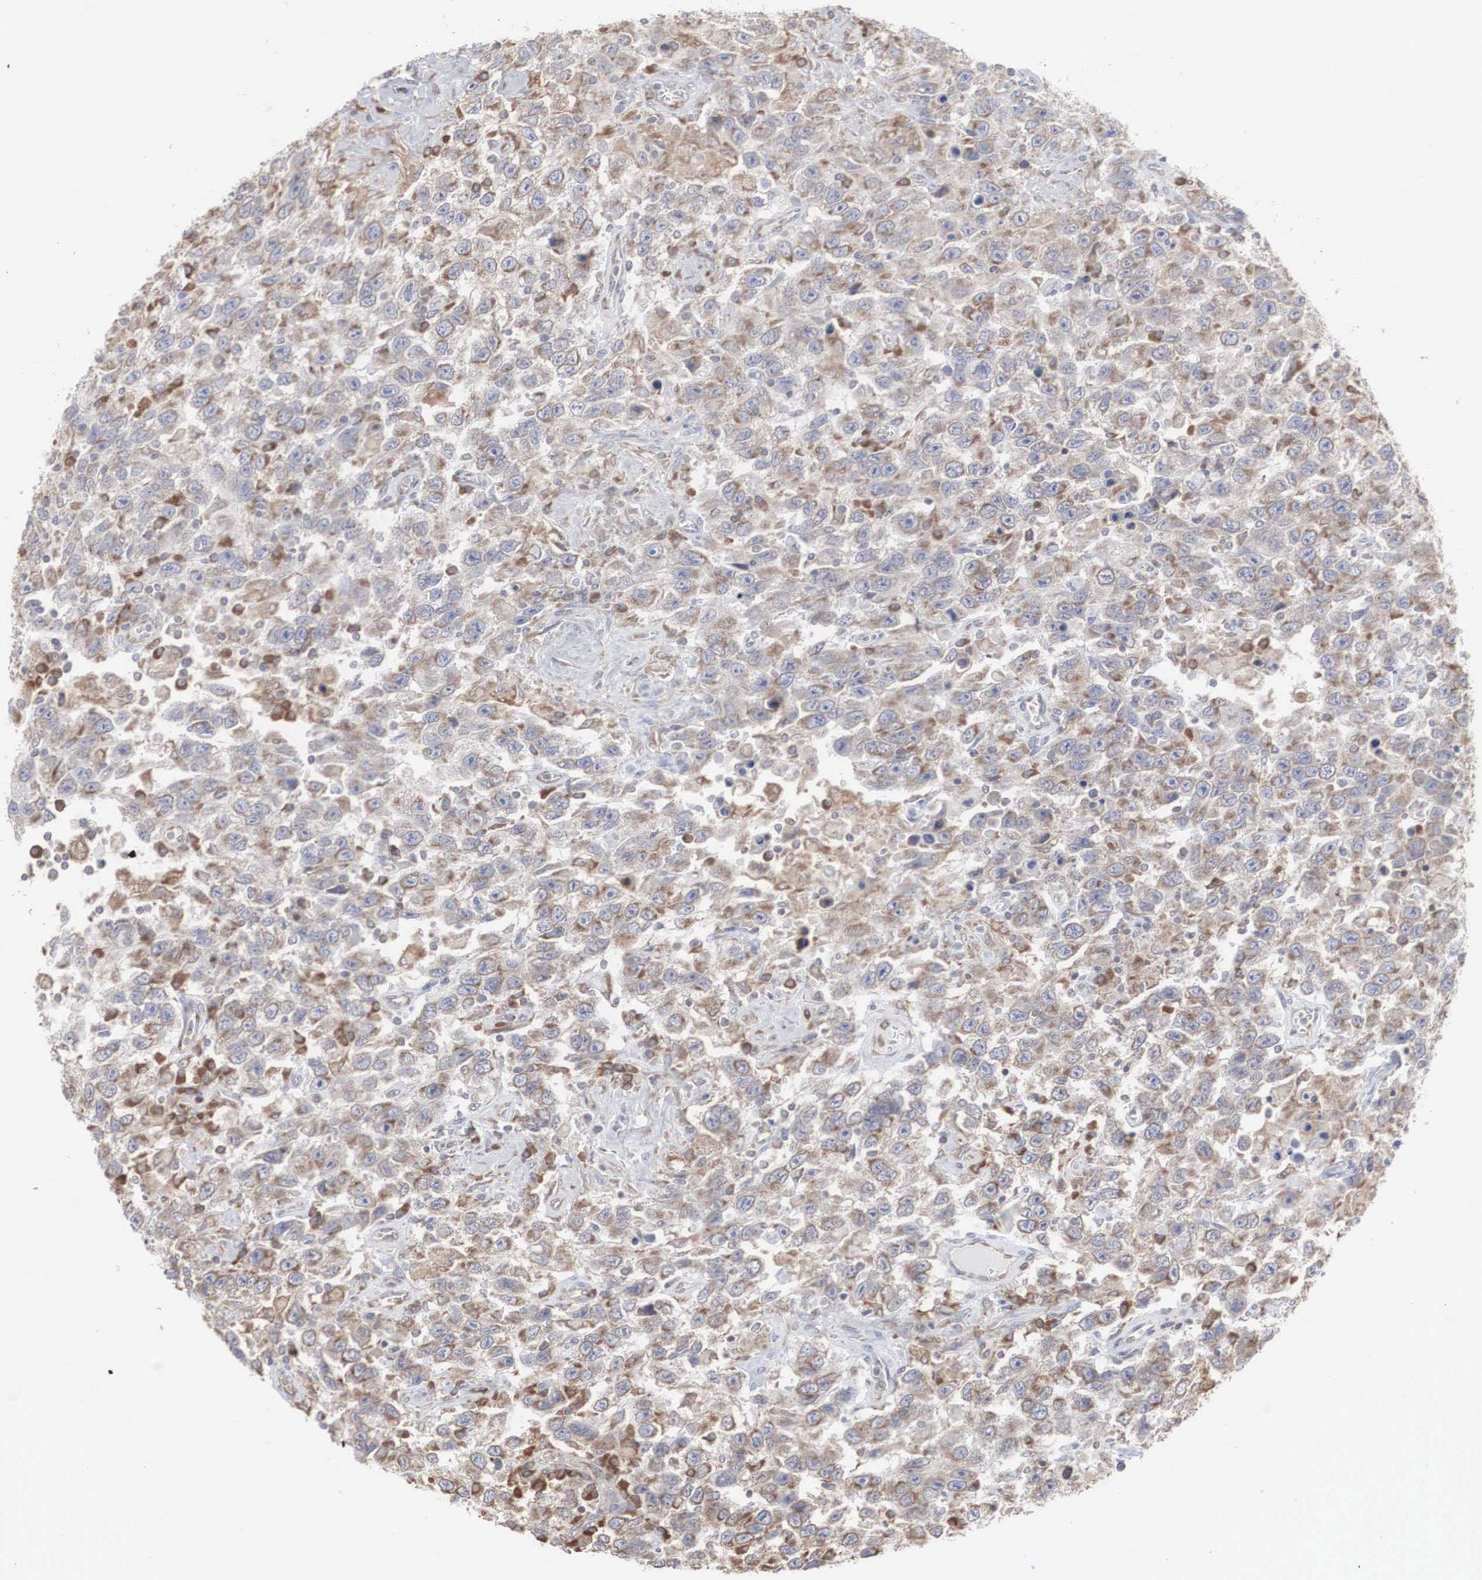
{"staining": {"intensity": "moderate", "quantity": "25%-75%", "location": "cytoplasmic/membranous"}, "tissue": "testis cancer", "cell_type": "Tumor cells", "image_type": "cancer", "snomed": [{"axis": "morphology", "description": "Seminoma, NOS"}, {"axis": "topography", "description": "Testis"}], "caption": "A photomicrograph of human testis cancer (seminoma) stained for a protein displays moderate cytoplasmic/membranous brown staining in tumor cells. Nuclei are stained in blue.", "gene": "MIA2", "patient": {"sex": "male", "age": 41}}